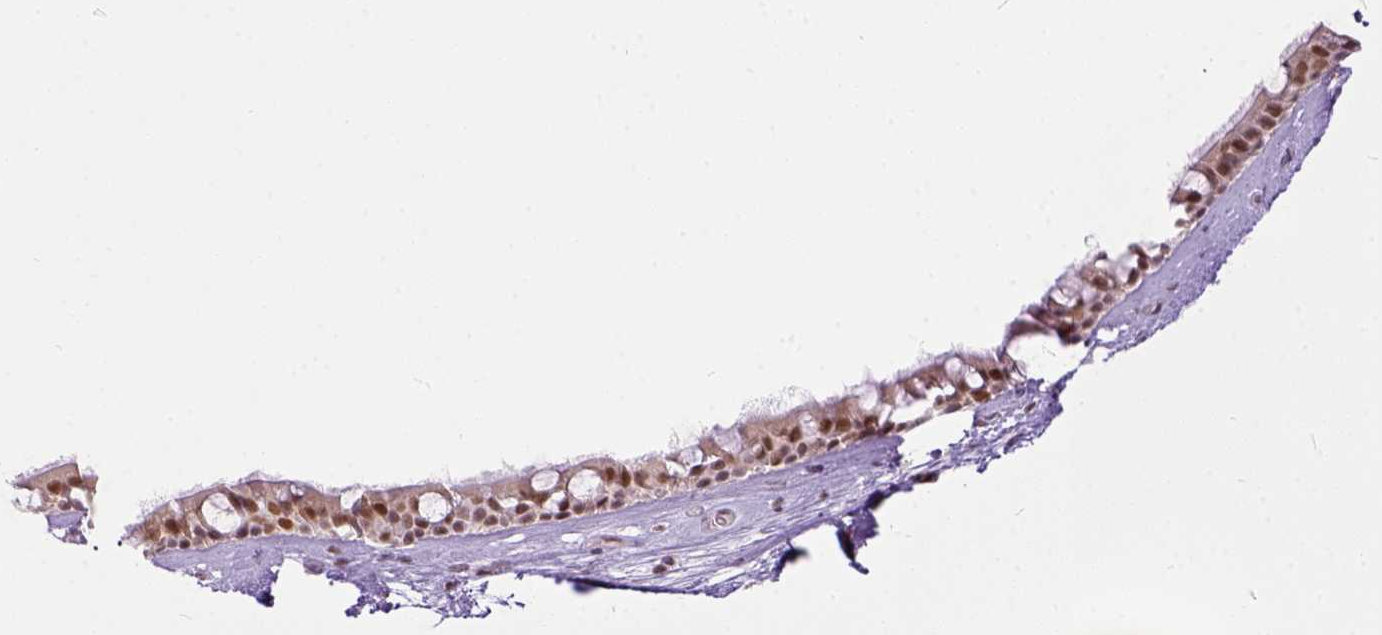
{"staining": {"intensity": "moderate", "quantity": ">75%", "location": "nuclear"}, "tissue": "nasopharynx", "cell_type": "Respiratory epithelial cells", "image_type": "normal", "snomed": [{"axis": "morphology", "description": "Normal tissue, NOS"}, {"axis": "topography", "description": "Nasopharynx"}], "caption": "Immunohistochemical staining of unremarkable nasopharynx displays medium levels of moderate nuclear expression in approximately >75% of respiratory epithelial cells.", "gene": "ERCC1", "patient": {"sex": "male", "age": 68}}